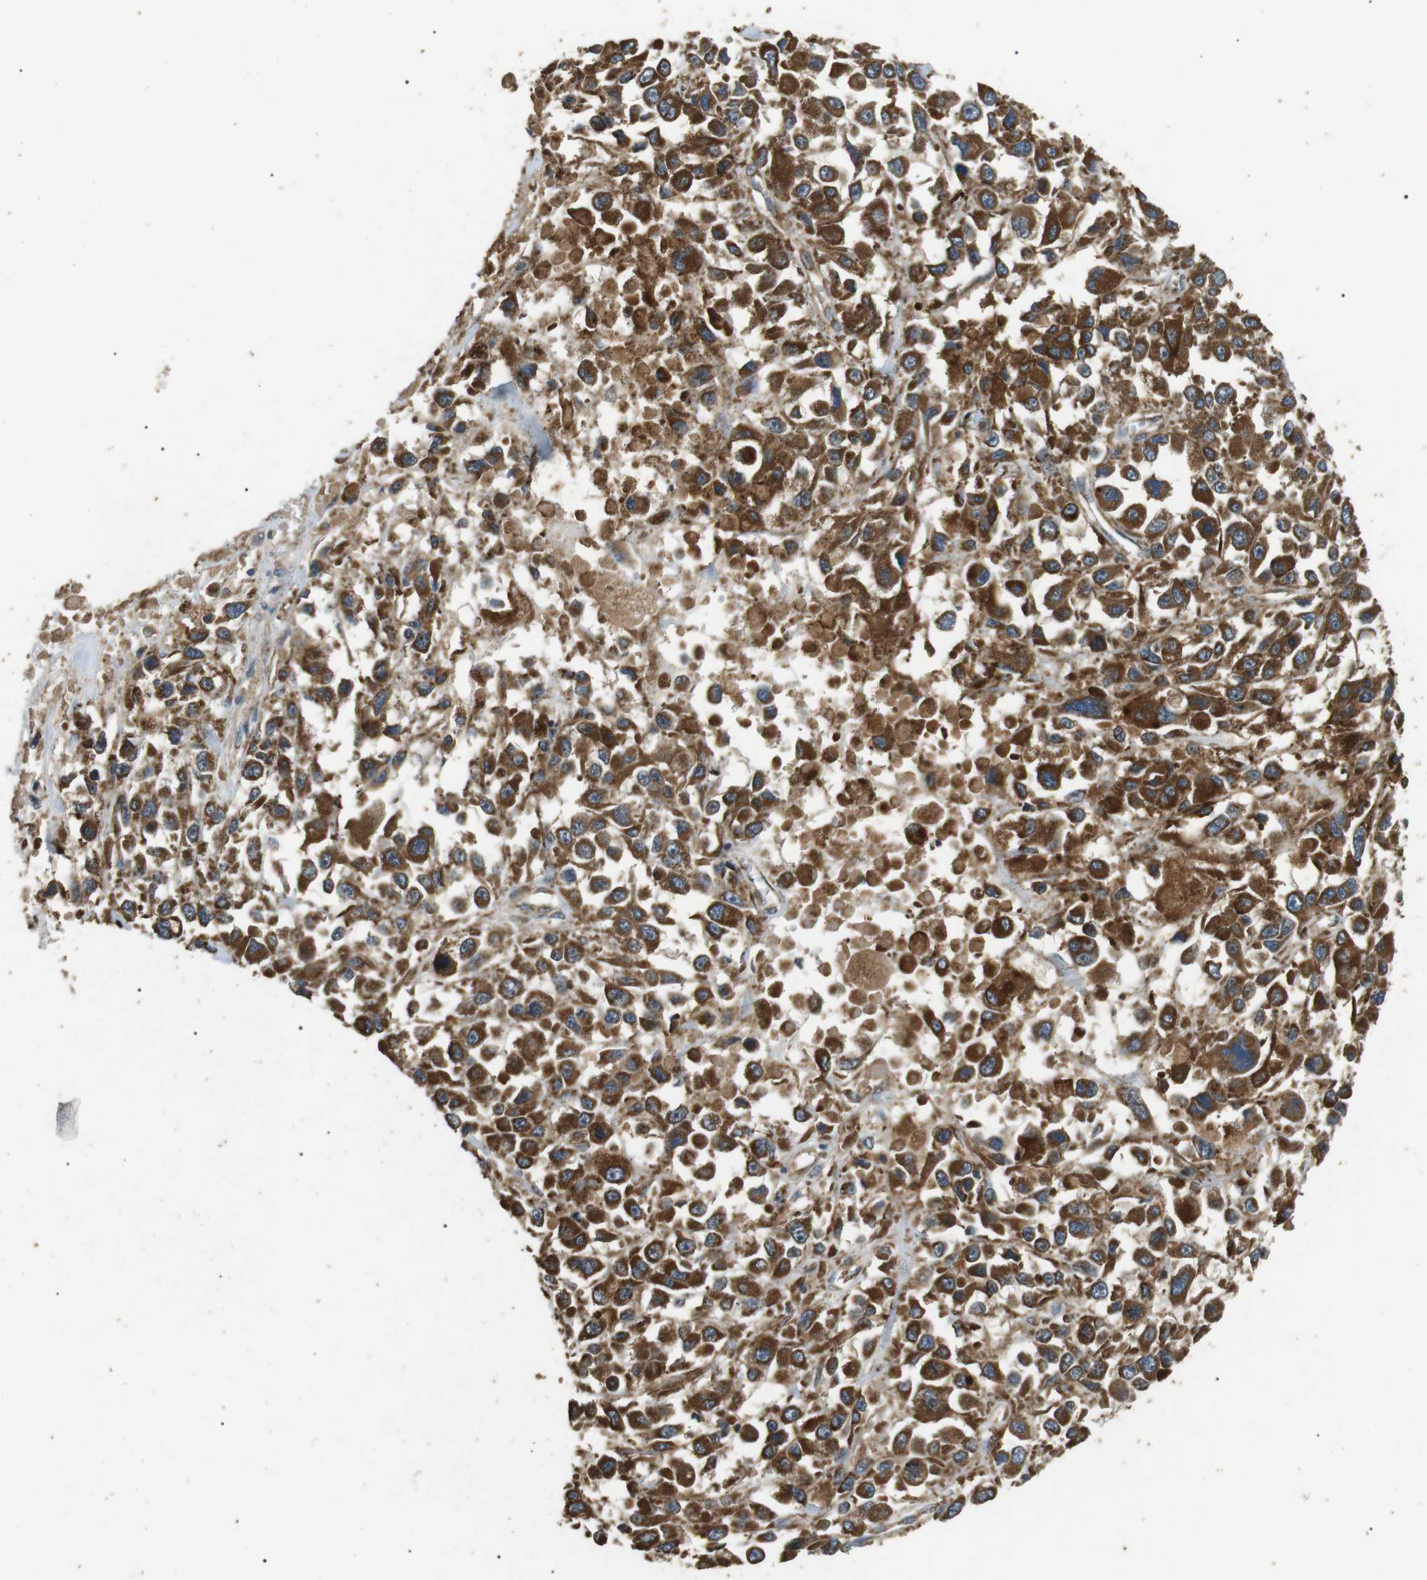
{"staining": {"intensity": "moderate", "quantity": ">75%", "location": "cytoplasmic/membranous"}, "tissue": "melanoma", "cell_type": "Tumor cells", "image_type": "cancer", "snomed": [{"axis": "morphology", "description": "Malignant melanoma, Metastatic site"}, {"axis": "topography", "description": "Lymph node"}], "caption": "A brown stain shows moderate cytoplasmic/membranous staining of a protein in melanoma tumor cells.", "gene": "TBC1D15", "patient": {"sex": "male", "age": 59}}